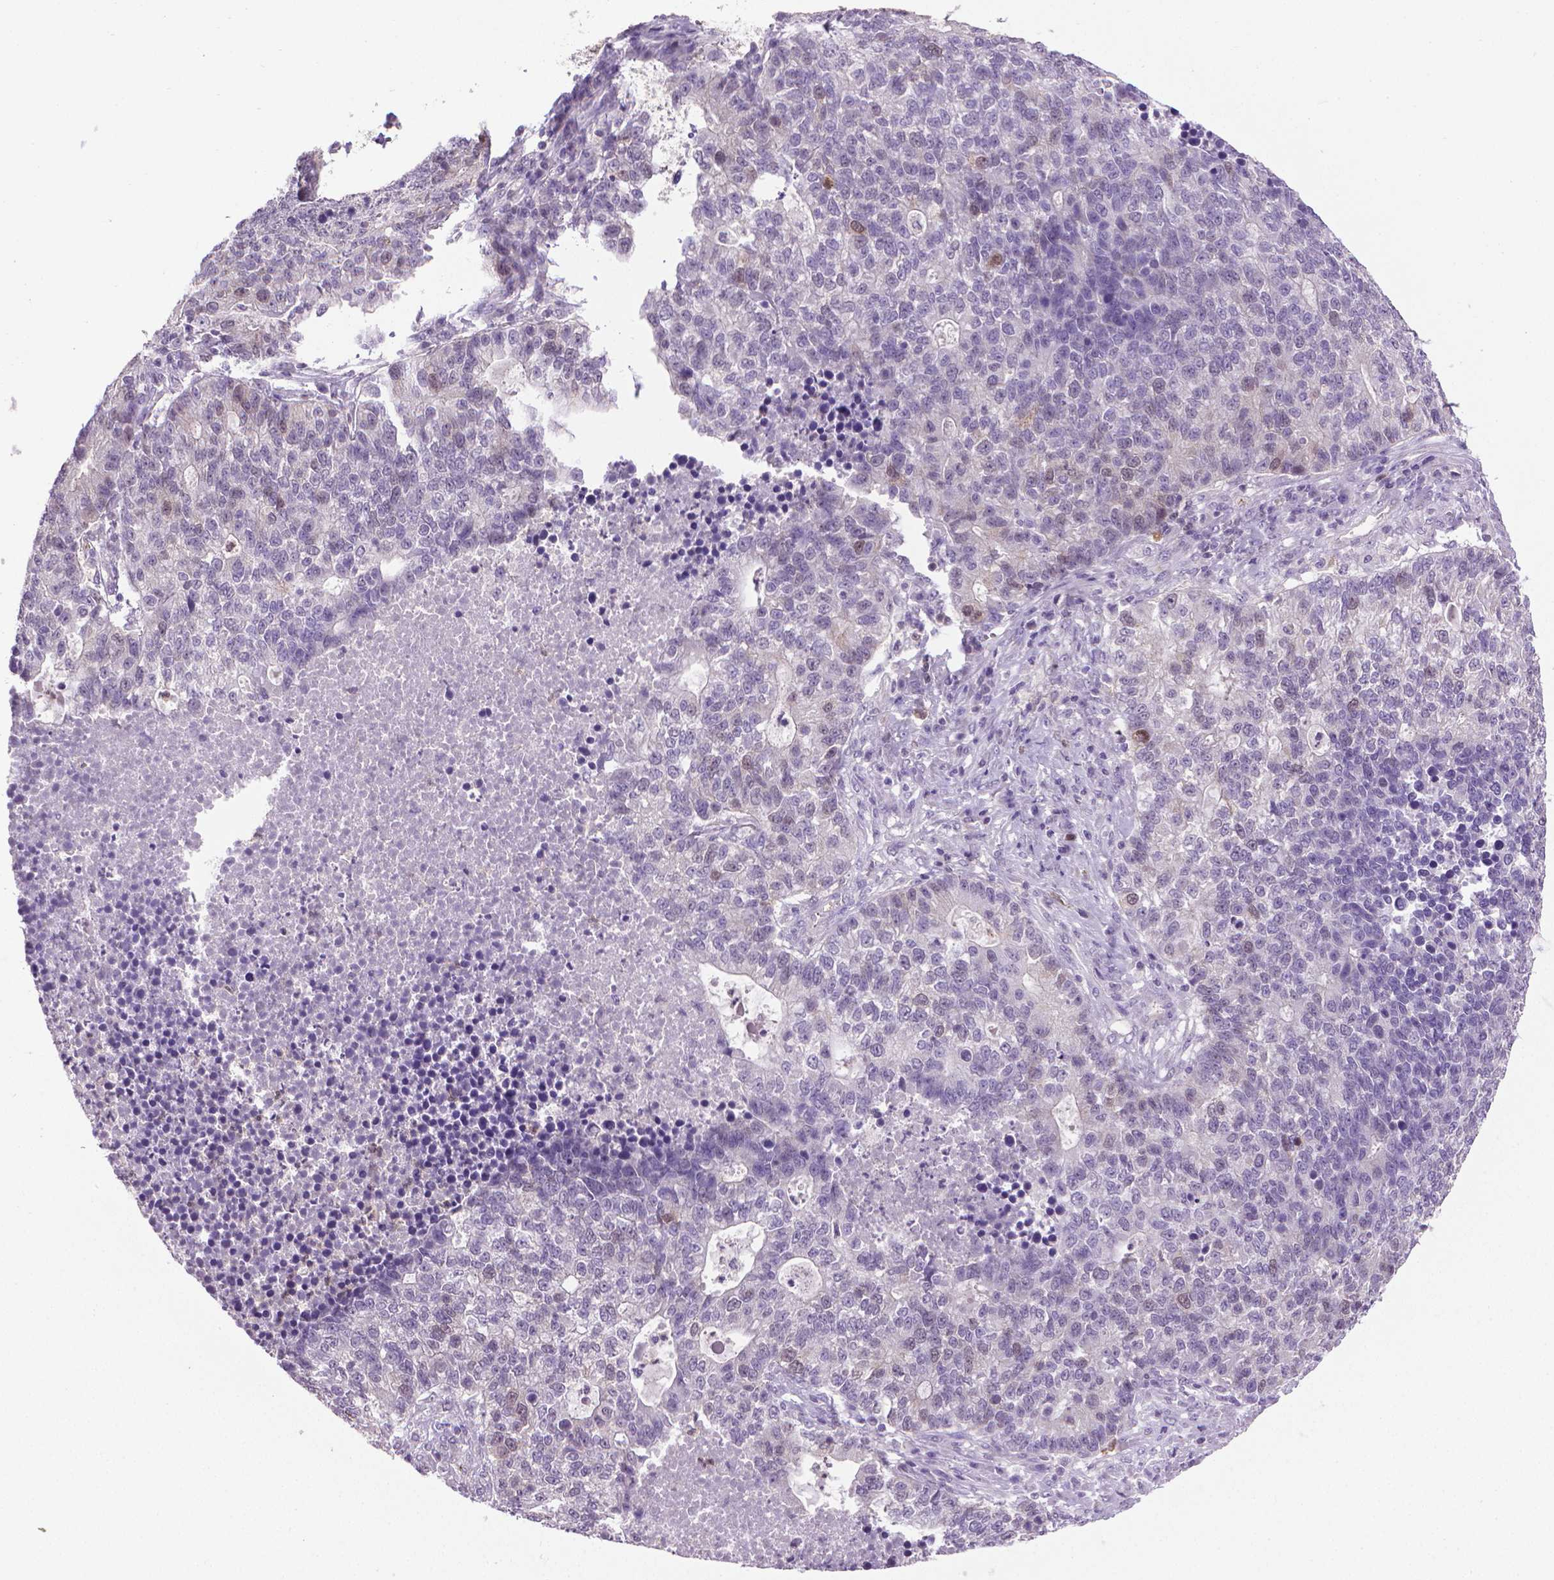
{"staining": {"intensity": "negative", "quantity": "none", "location": "none"}, "tissue": "lung cancer", "cell_type": "Tumor cells", "image_type": "cancer", "snomed": [{"axis": "morphology", "description": "Adenocarcinoma, NOS"}, {"axis": "topography", "description": "Lung"}], "caption": "This micrograph is of lung adenocarcinoma stained with IHC to label a protein in brown with the nuclei are counter-stained blue. There is no expression in tumor cells.", "gene": "CDKN2D", "patient": {"sex": "male", "age": 57}}